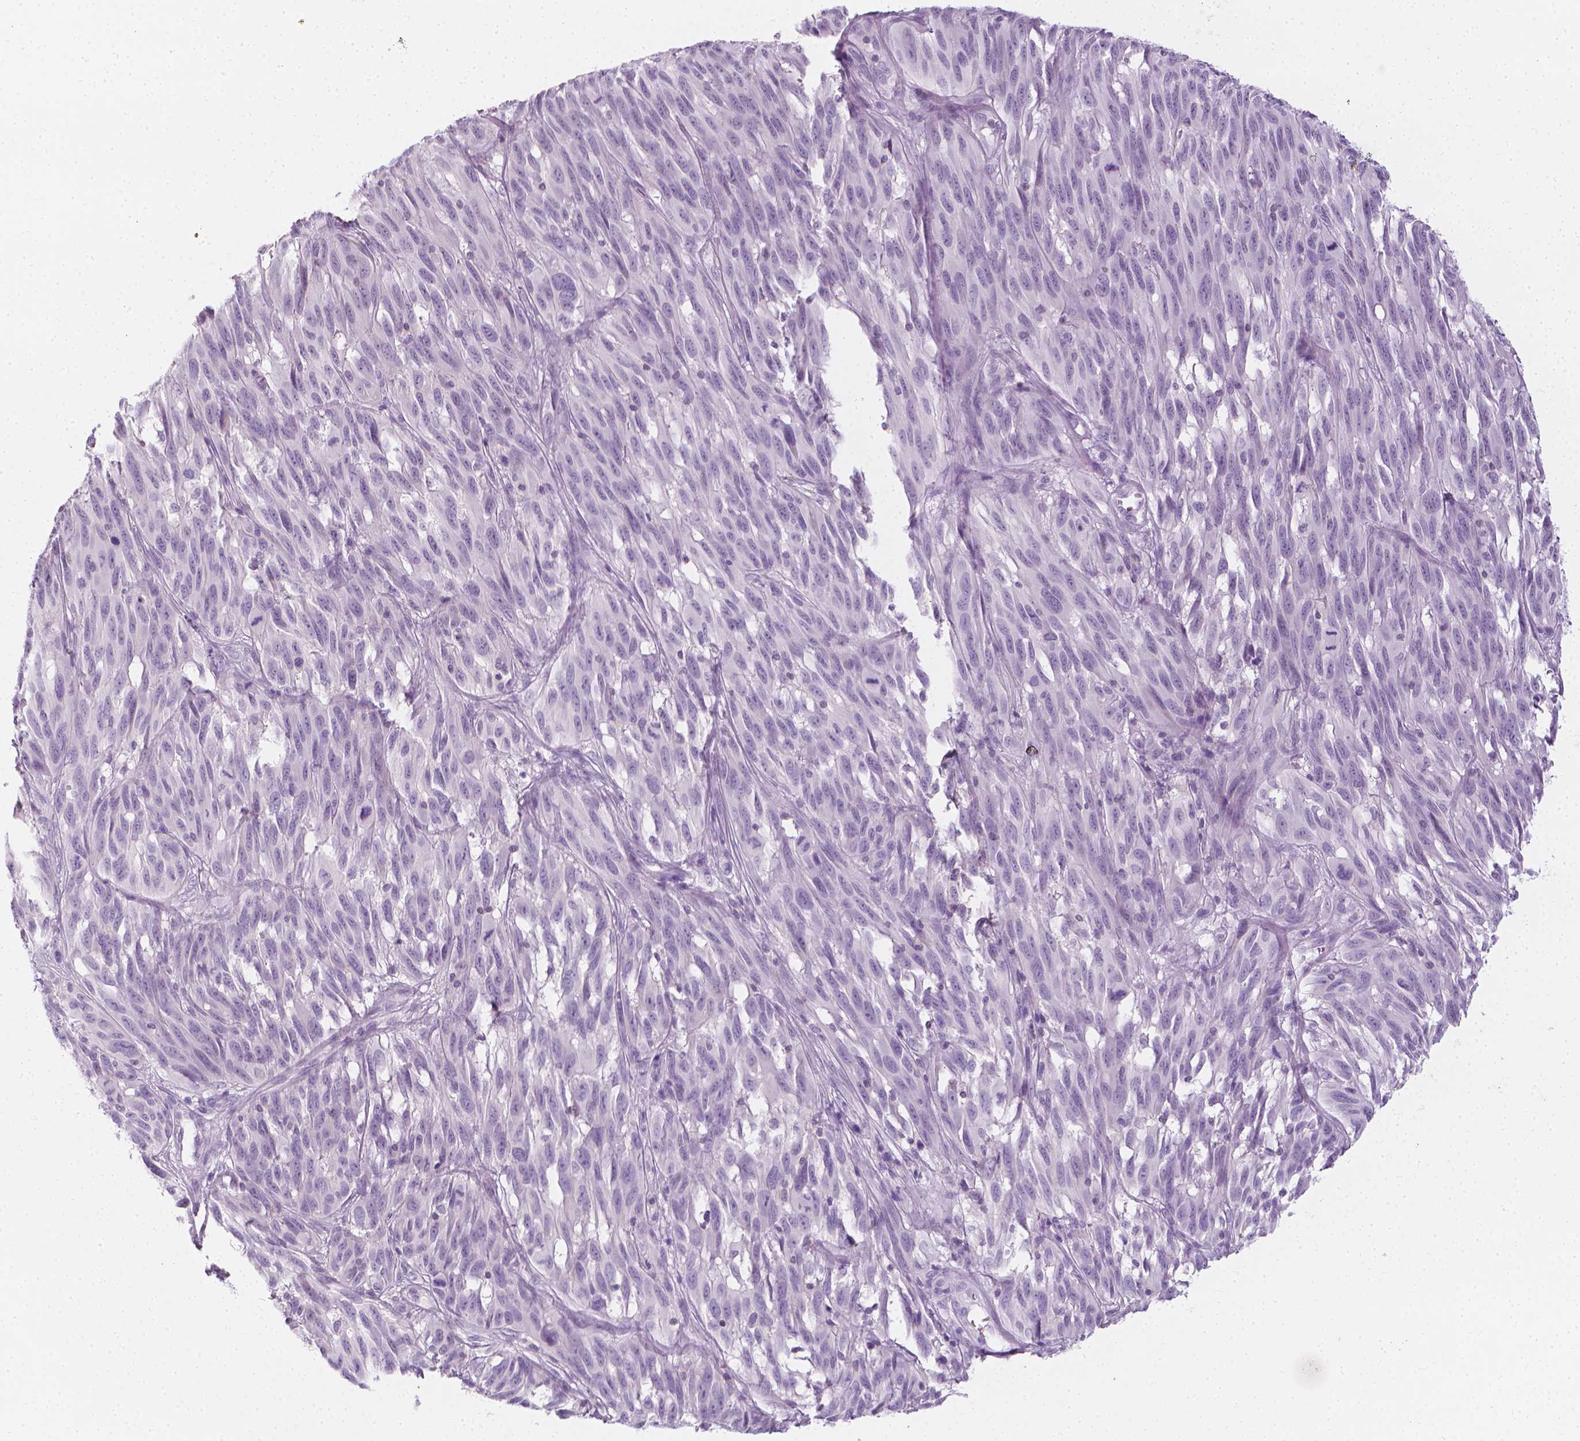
{"staining": {"intensity": "negative", "quantity": "none", "location": "none"}, "tissue": "melanoma", "cell_type": "Tumor cells", "image_type": "cancer", "snomed": [{"axis": "morphology", "description": "Malignant melanoma, NOS"}, {"axis": "topography", "description": "Vulva, labia, clitoris and Bartholin´s gland, NO"}], "caption": "Malignant melanoma stained for a protein using immunohistochemistry (IHC) demonstrates no staining tumor cells.", "gene": "DCAF8L1", "patient": {"sex": "female", "age": 75}}